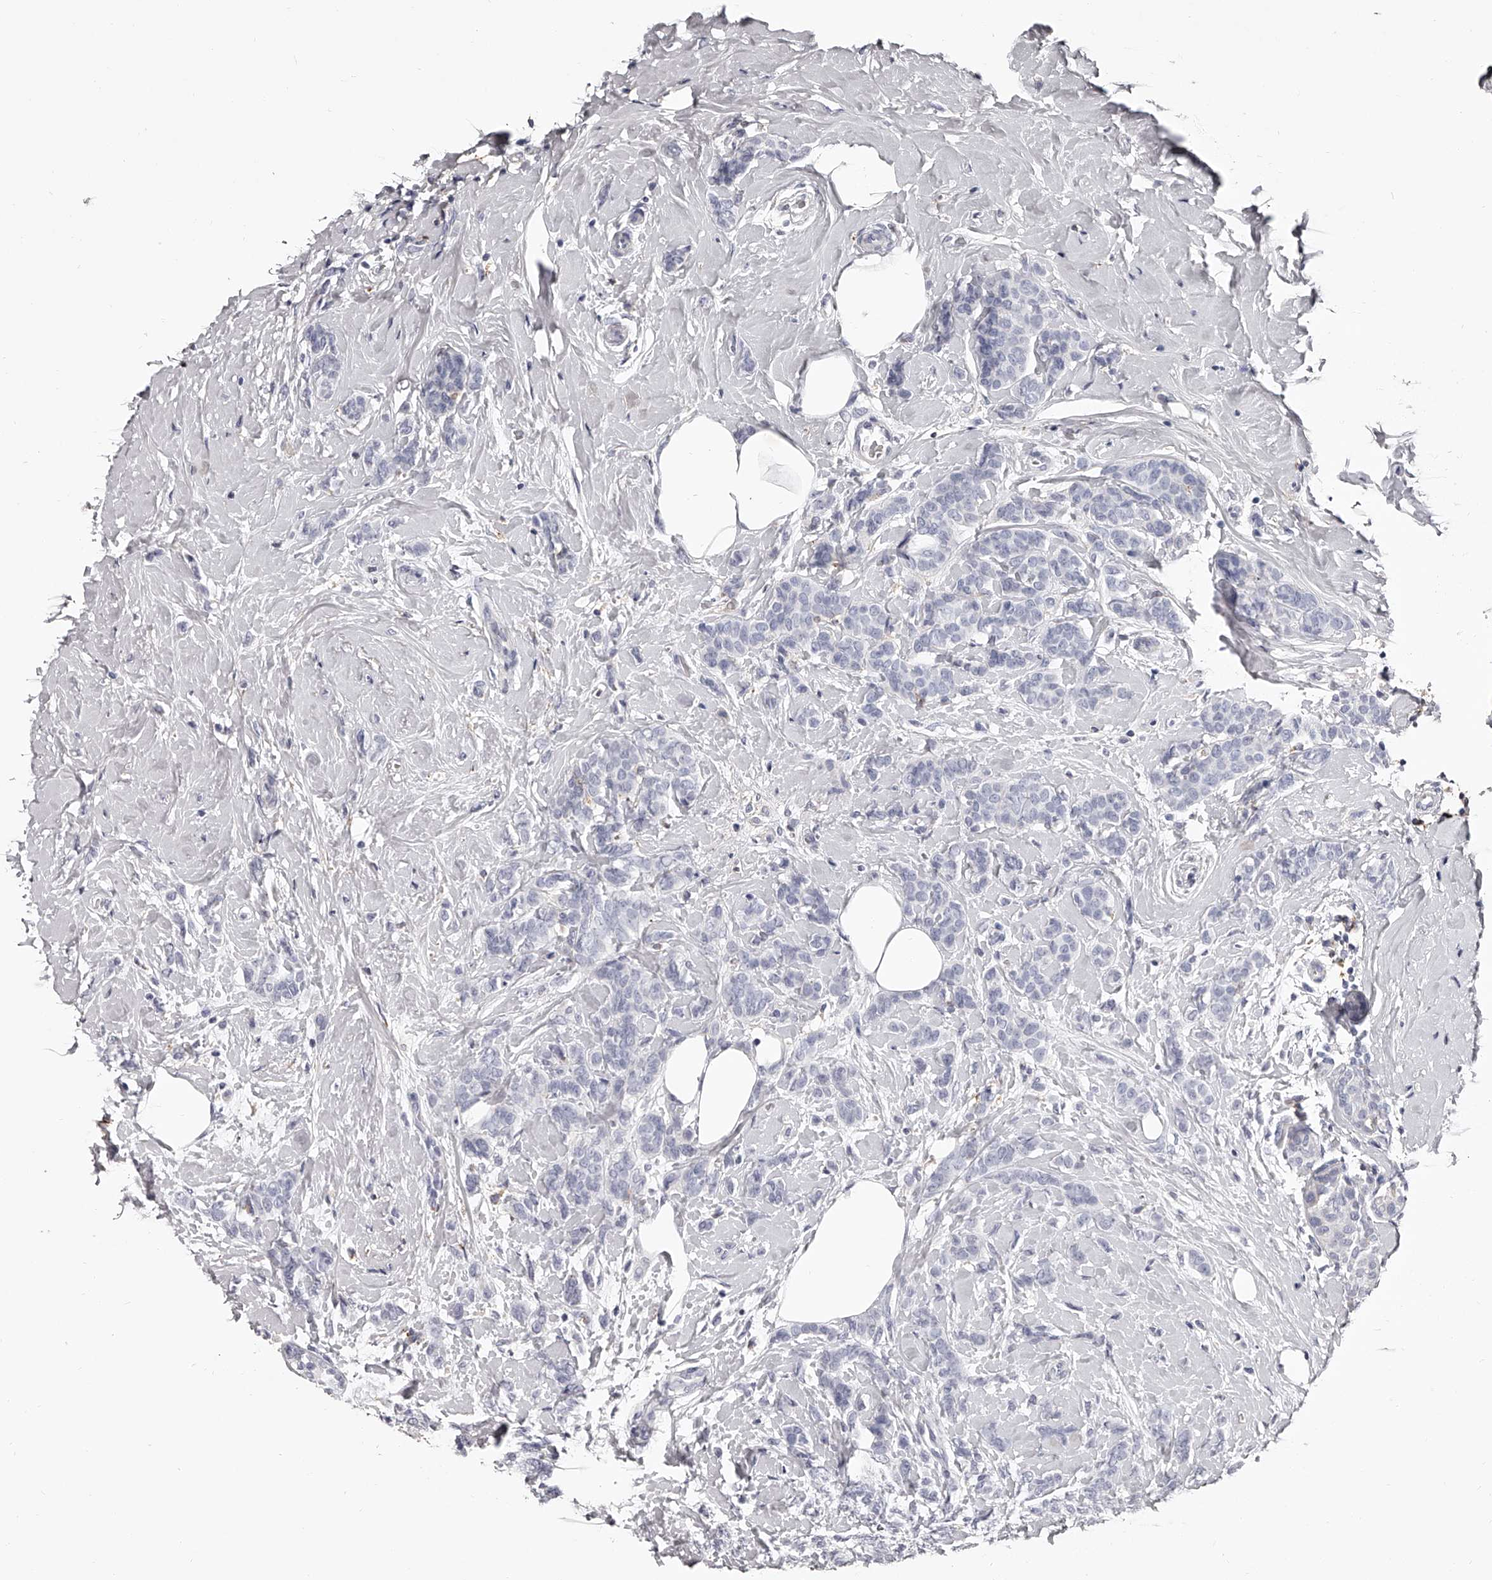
{"staining": {"intensity": "negative", "quantity": "none", "location": "none"}, "tissue": "breast cancer", "cell_type": "Tumor cells", "image_type": "cancer", "snomed": [{"axis": "morphology", "description": "Lobular carcinoma, in situ"}, {"axis": "morphology", "description": "Lobular carcinoma"}, {"axis": "topography", "description": "Breast"}], "caption": "Histopathology image shows no significant protein expression in tumor cells of breast cancer (lobular carcinoma in situ).", "gene": "PACSIN1", "patient": {"sex": "female", "age": 41}}